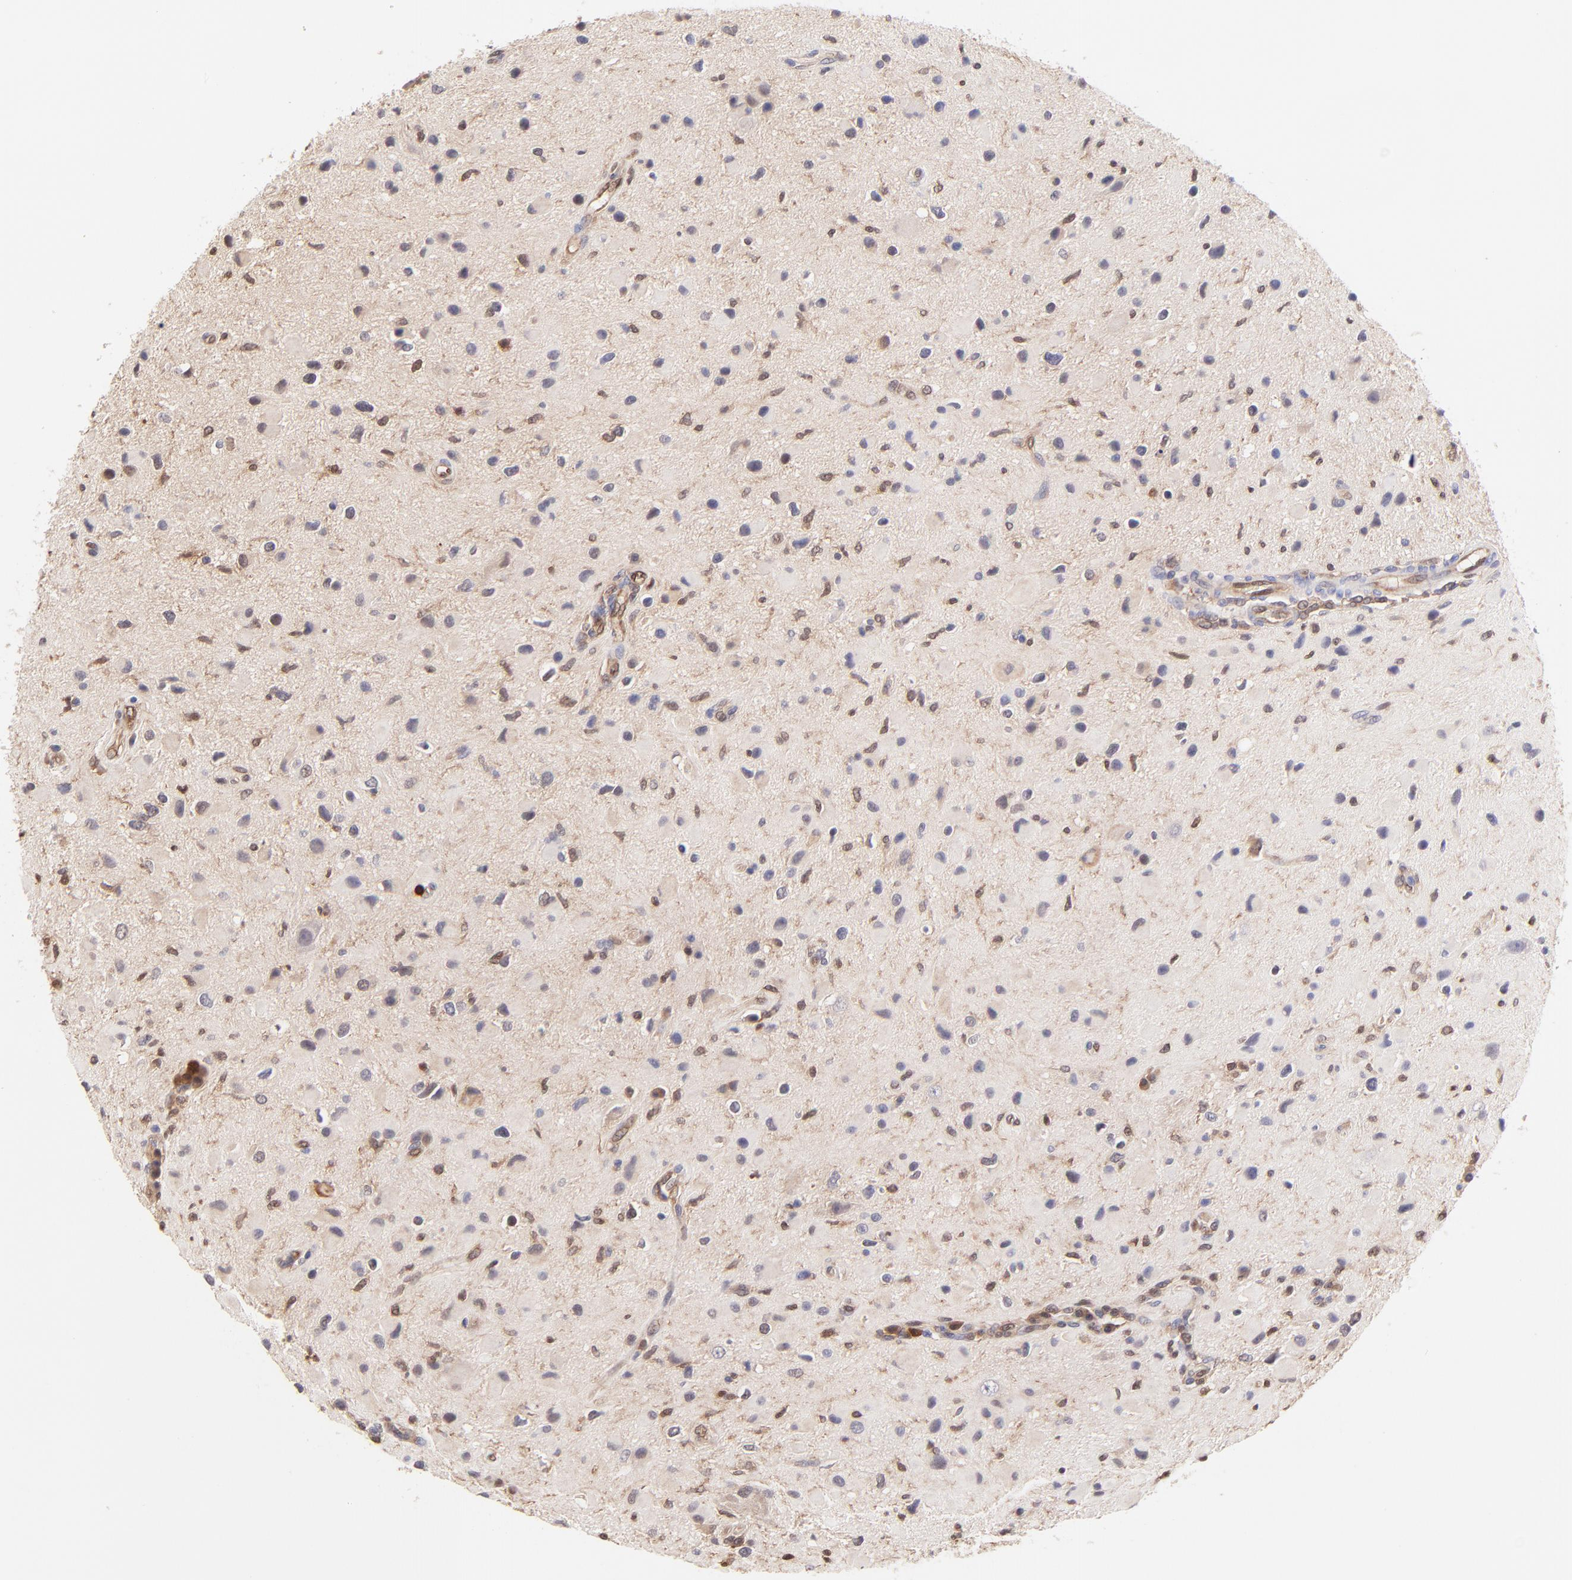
{"staining": {"intensity": "weak", "quantity": "25%-75%", "location": "nuclear"}, "tissue": "glioma", "cell_type": "Tumor cells", "image_type": "cancer", "snomed": [{"axis": "morphology", "description": "Glioma, malignant, Low grade"}, {"axis": "topography", "description": "Brain"}], "caption": "High-power microscopy captured an IHC photomicrograph of low-grade glioma (malignant), revealing weak nuclear staining in approximately 25%-75% of tumor cells.", "gene": "HYAL1", "patient": {"sex": "female", "age": 32}}